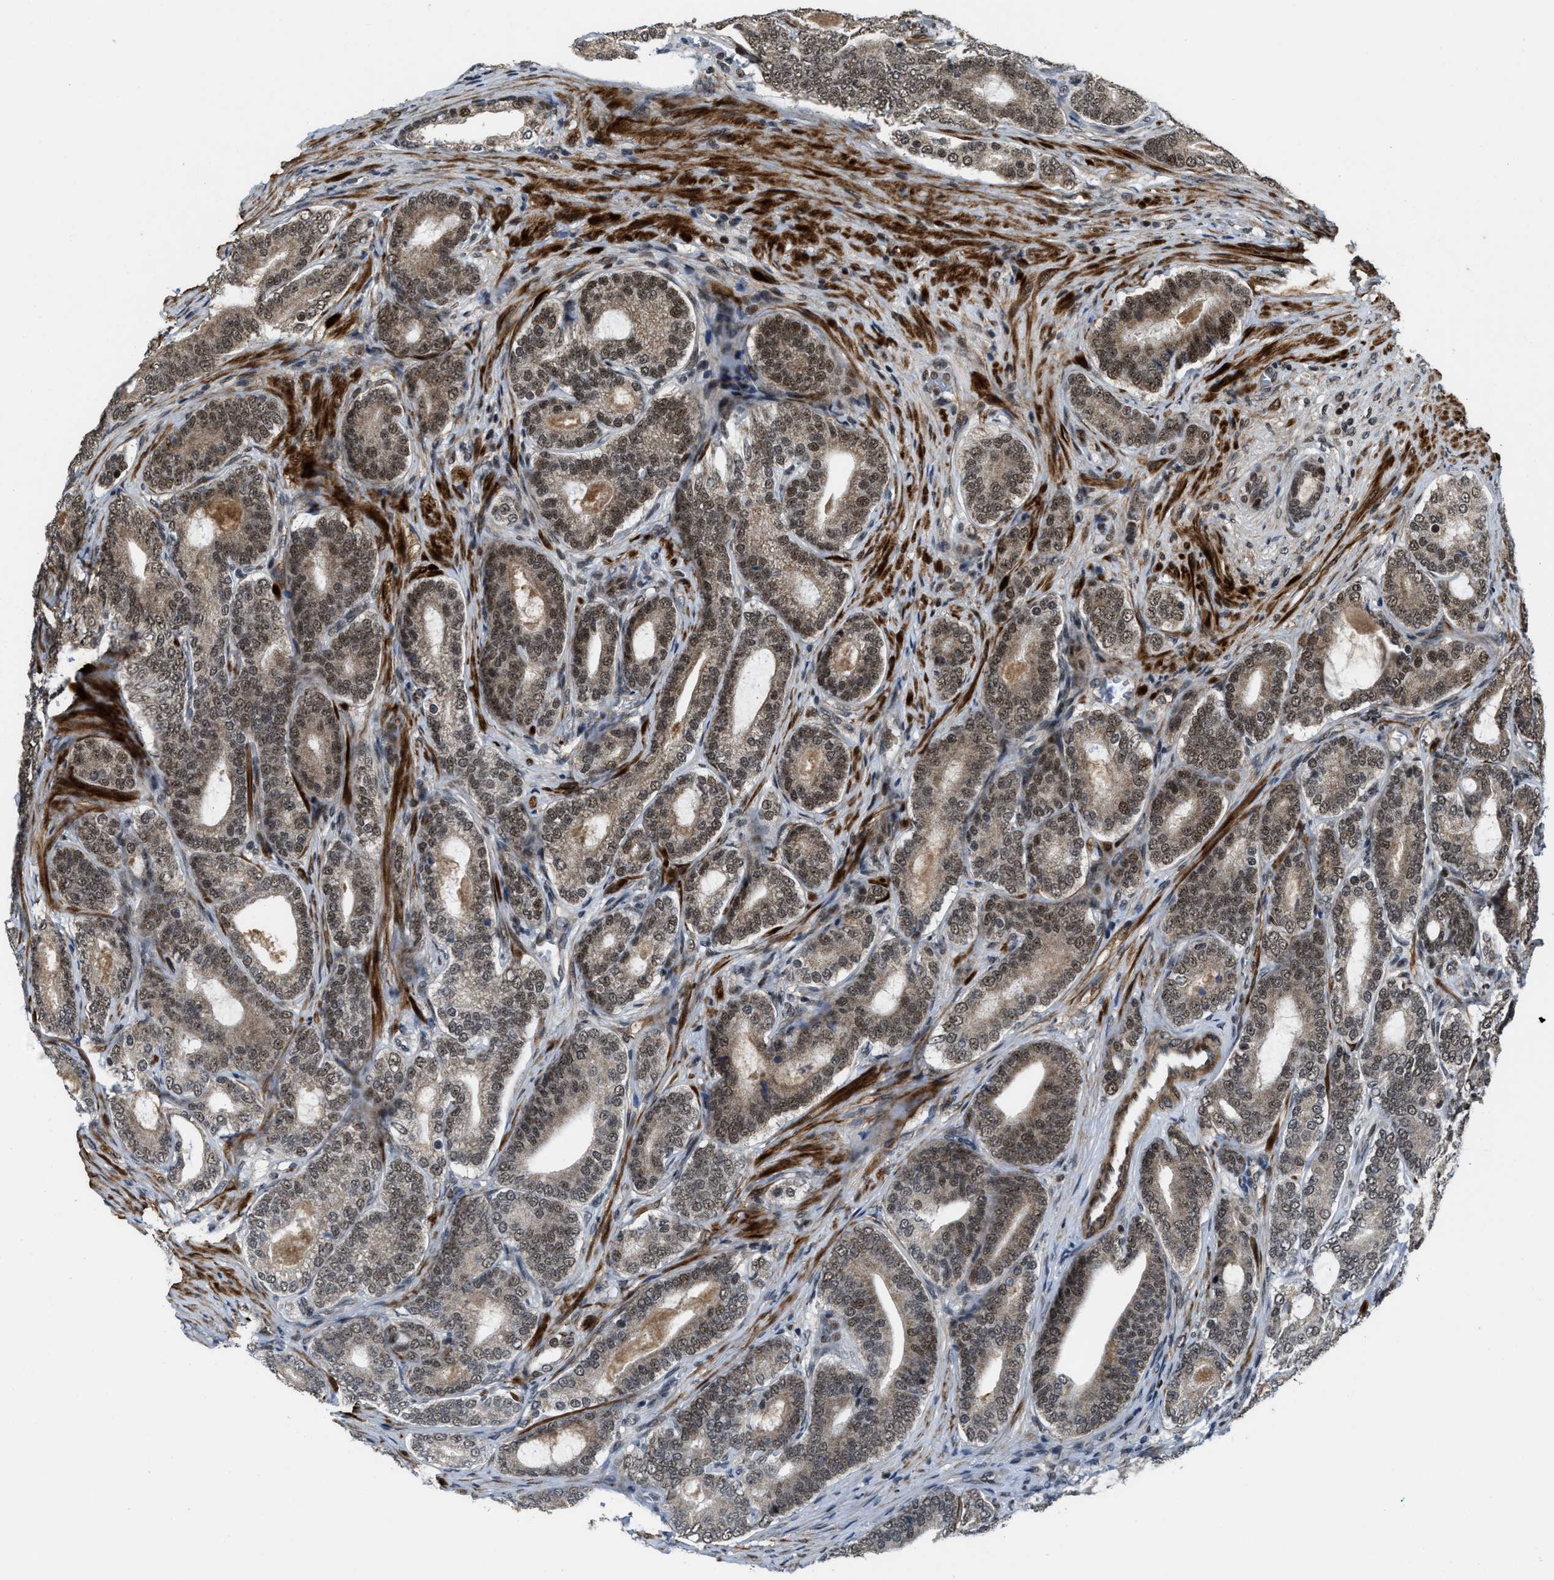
{"staining": {"intensity": "weak", "quantity": ">75%", "location": "nuclear"}, "tissue": "prostate cancer", "cell_type": "Tumor cells", "image_type": "cancer", "snomed": [{"axis": "morphology", "description": "Adenocarcinoma, High grade"}, {"axis": "topography", "description": "Prostate"}], "caption": "The histopathology image displays a brown stain indicating the presence of a protein in the nuclear of tumor cells in prostate cancer (high-grade adenocarcinoma).", "gene": "ZNF250", "patient": {"sex": "male", "age": 60}}